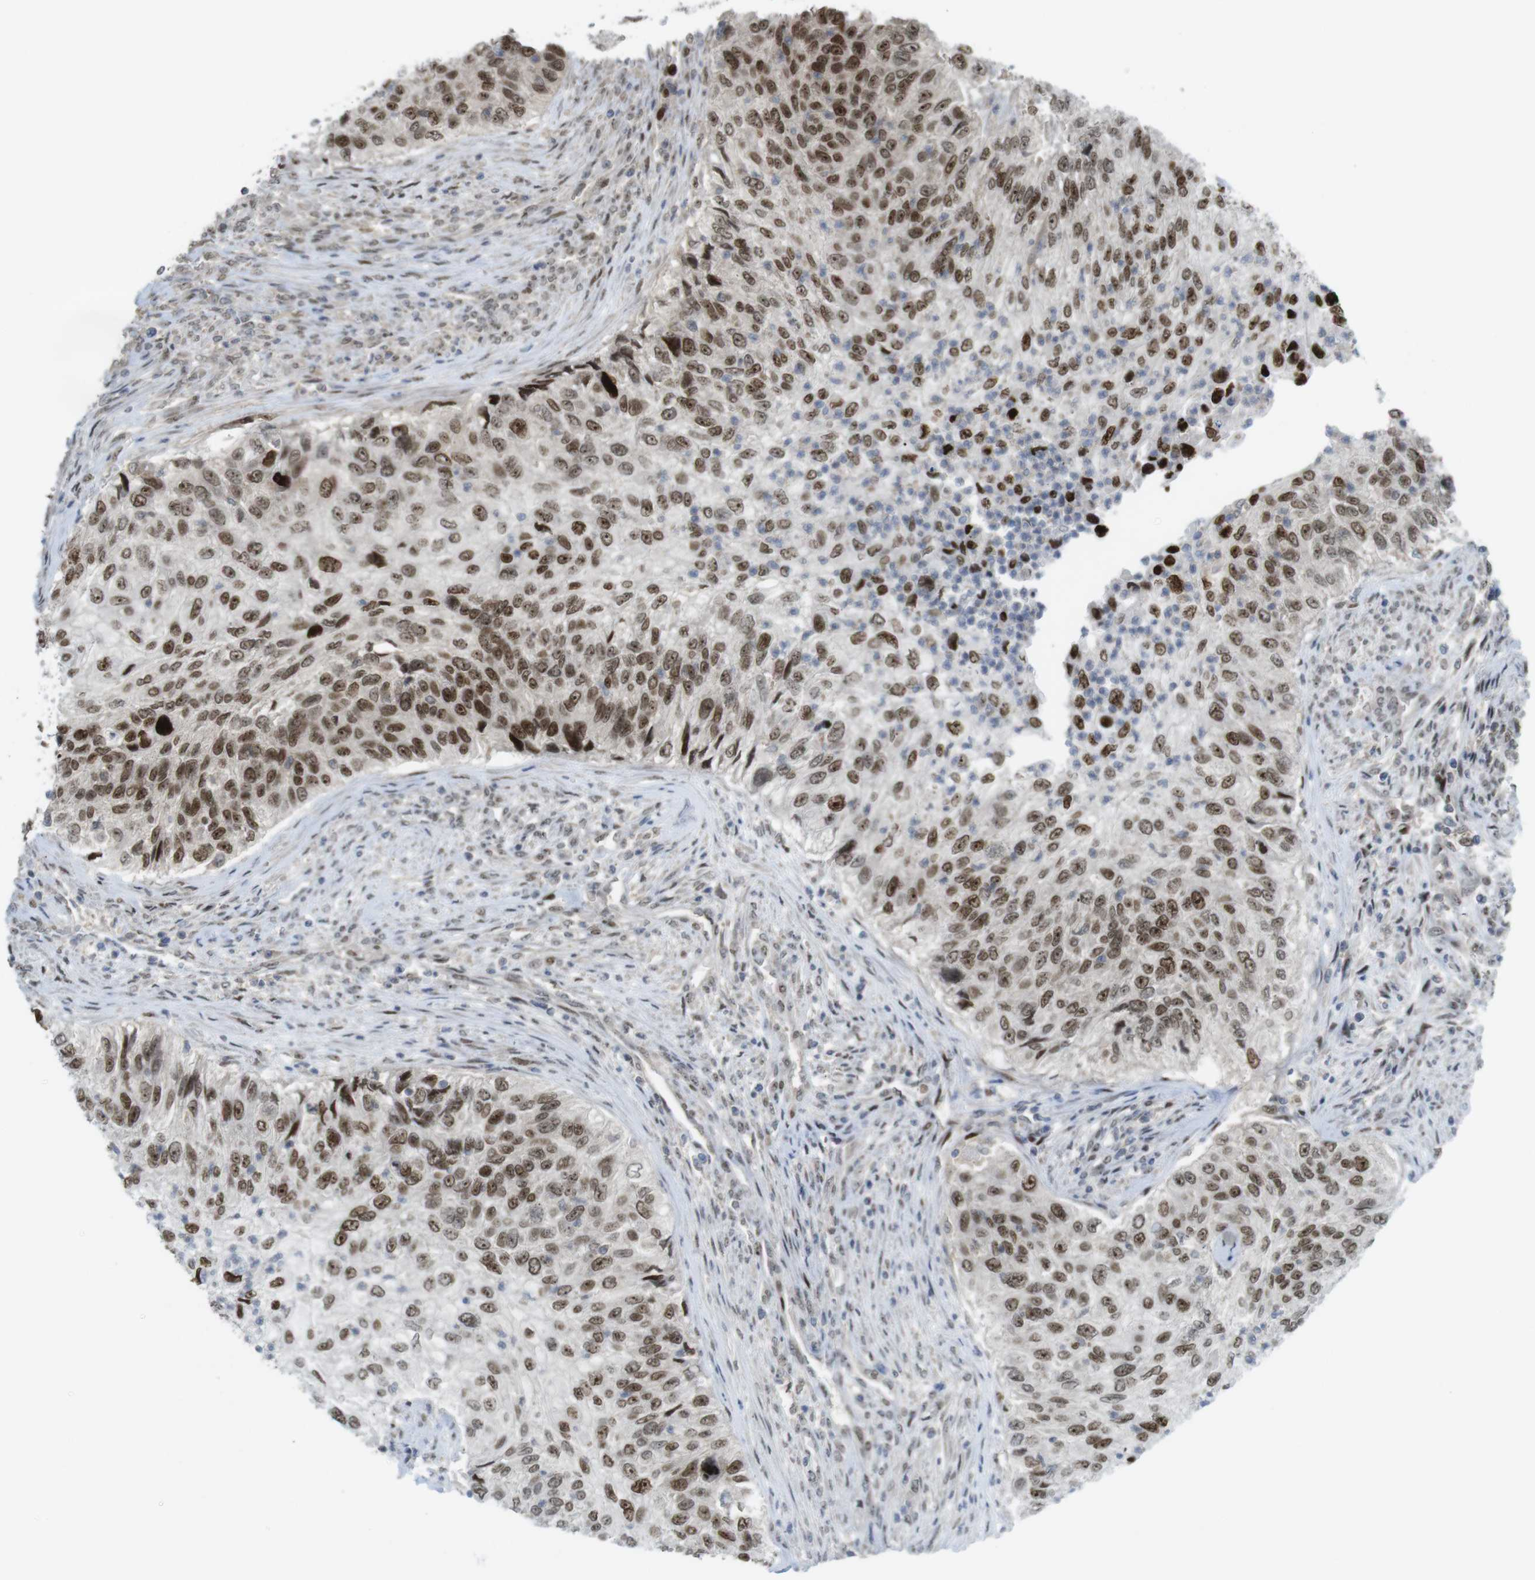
{"staining": {"intensity": "moderate", "quantity": ">75%", "location": "nuclear"}, "tissue": "urothelial cancer", "cell_type": "Tumor cells", "image_type": "cancer", "snomed": [{"axis": "morphology", "description": "Urothelial carcinoma, High grade"}, {"axis": "topography", "description": "Urinary bladder"}], "caption": "Immunohistochemical staining of high-grade urothelial carcinoma shows medium levels of moderate nuclear staining in about >75% of tumor cells.", "gene": "RCC1", "patient": {"sex": "female", "age": 60}}